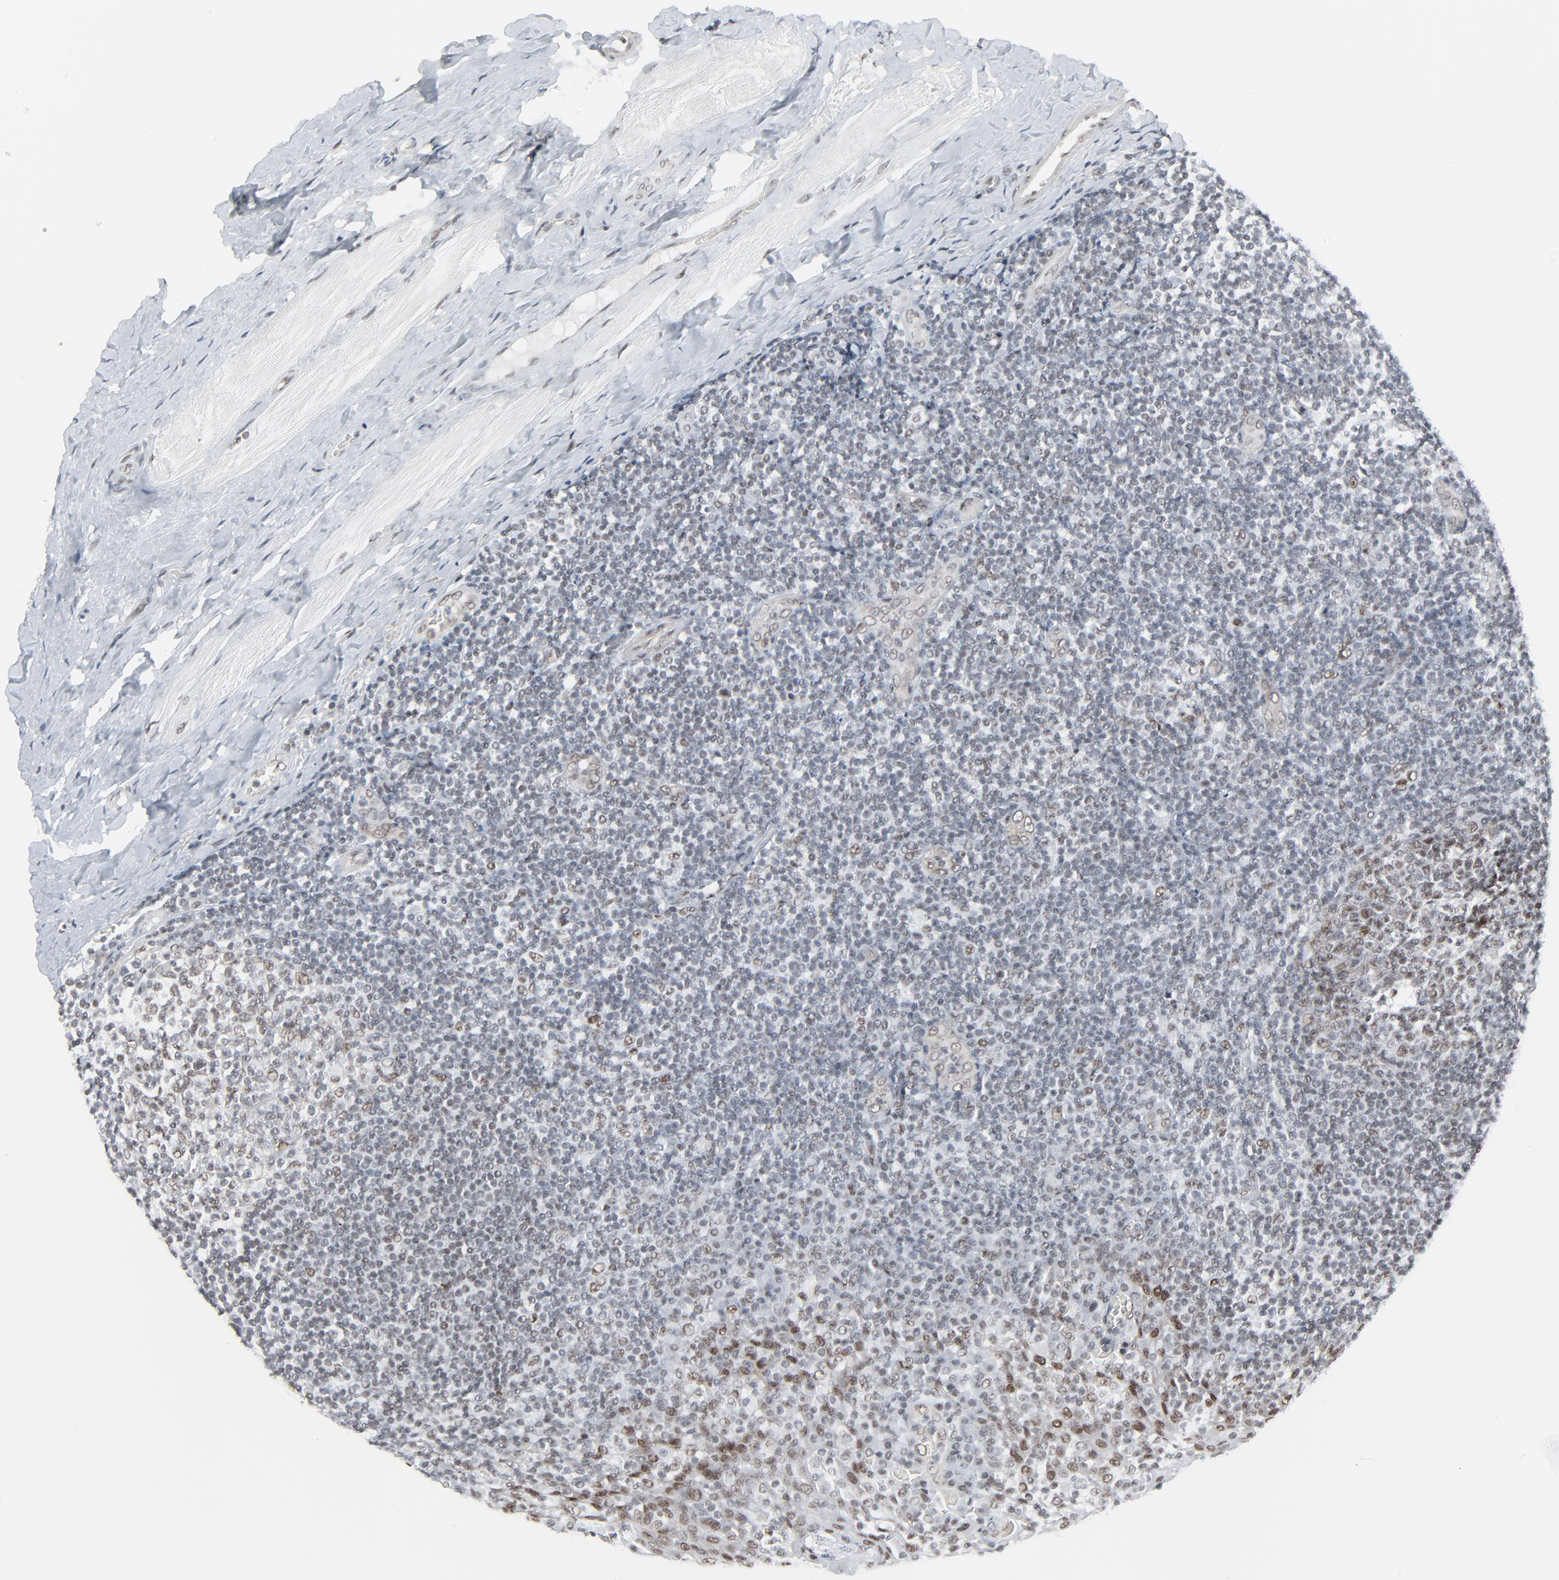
{"staining": {"intensity": "weak", "quantity": "25%-75%", "location": "nuclear"}, "tissue": "tonsil", "cell_type": "Germinal center cells", "image_type": "normal", "snomed": [{"axis": "morphology", "description": "Normal tissue, NOS"}, {"axis": "topography", "description": "Tonsil"}], "caption": "Tonsil stained with IHC displays weak nuclear expression in approximately 25%-75% of germinal center cells.", "gene": "FBXO28", "patient": {"sex": "male", "age": 31}}